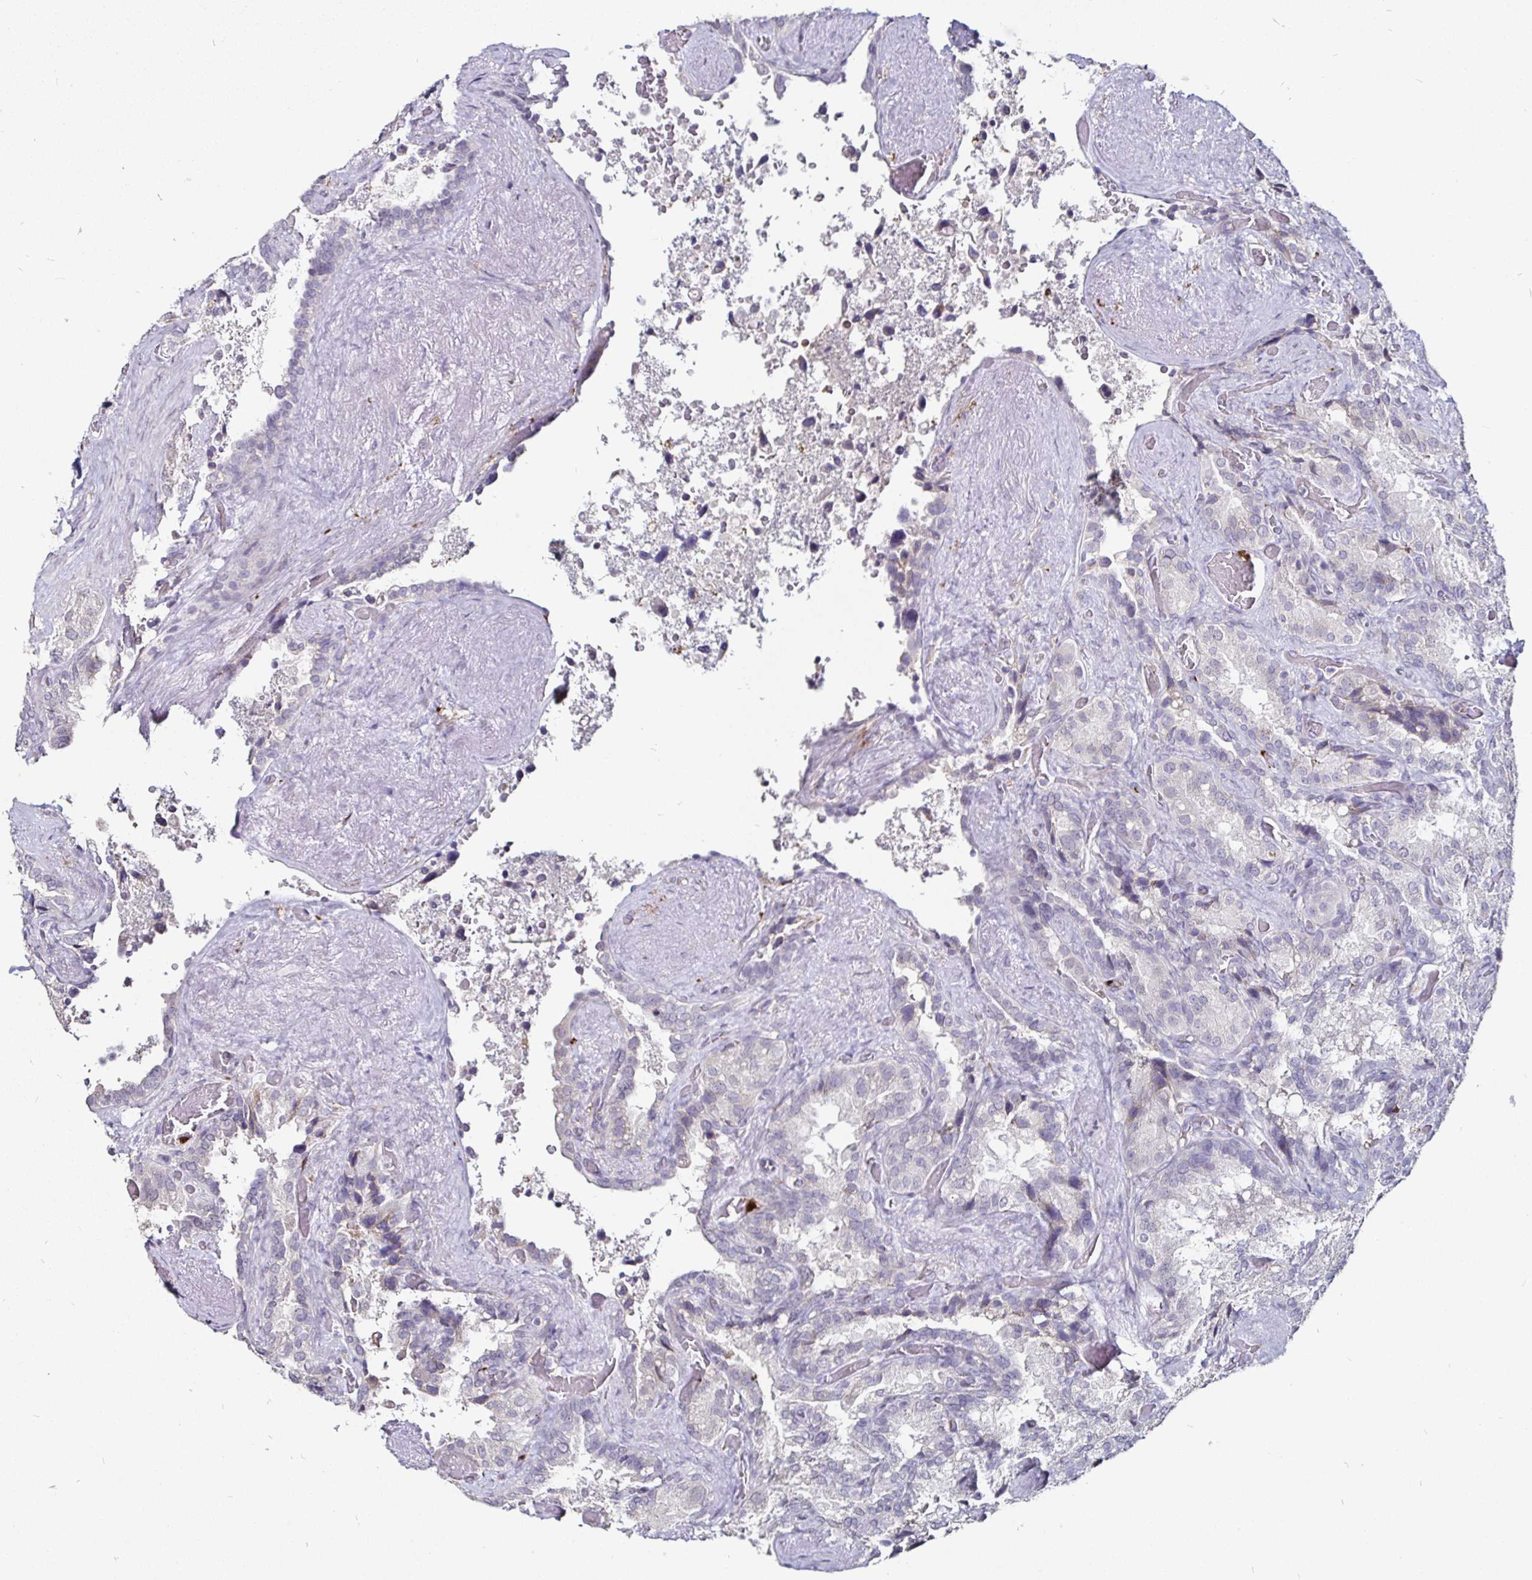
{"staining": {"intensity": "negative", "quantity": "none", "location": "none"}, "tissue": "seminal vesicle", "cell_type": "Glandular cells", "image_type": "normal", "snomed": [{"axis": "morphology", "description": "Normal tissue, NOS"}, {"axis": "topography", "description": "Seminal veicle"}], "caption": "A high-resolution image shows IHC staining of unremarkable seminal vesicle, which displays no significant expression in glandular cells.", "gene": "FAIM2", "patient": {"sex": "male", "age": 60}}